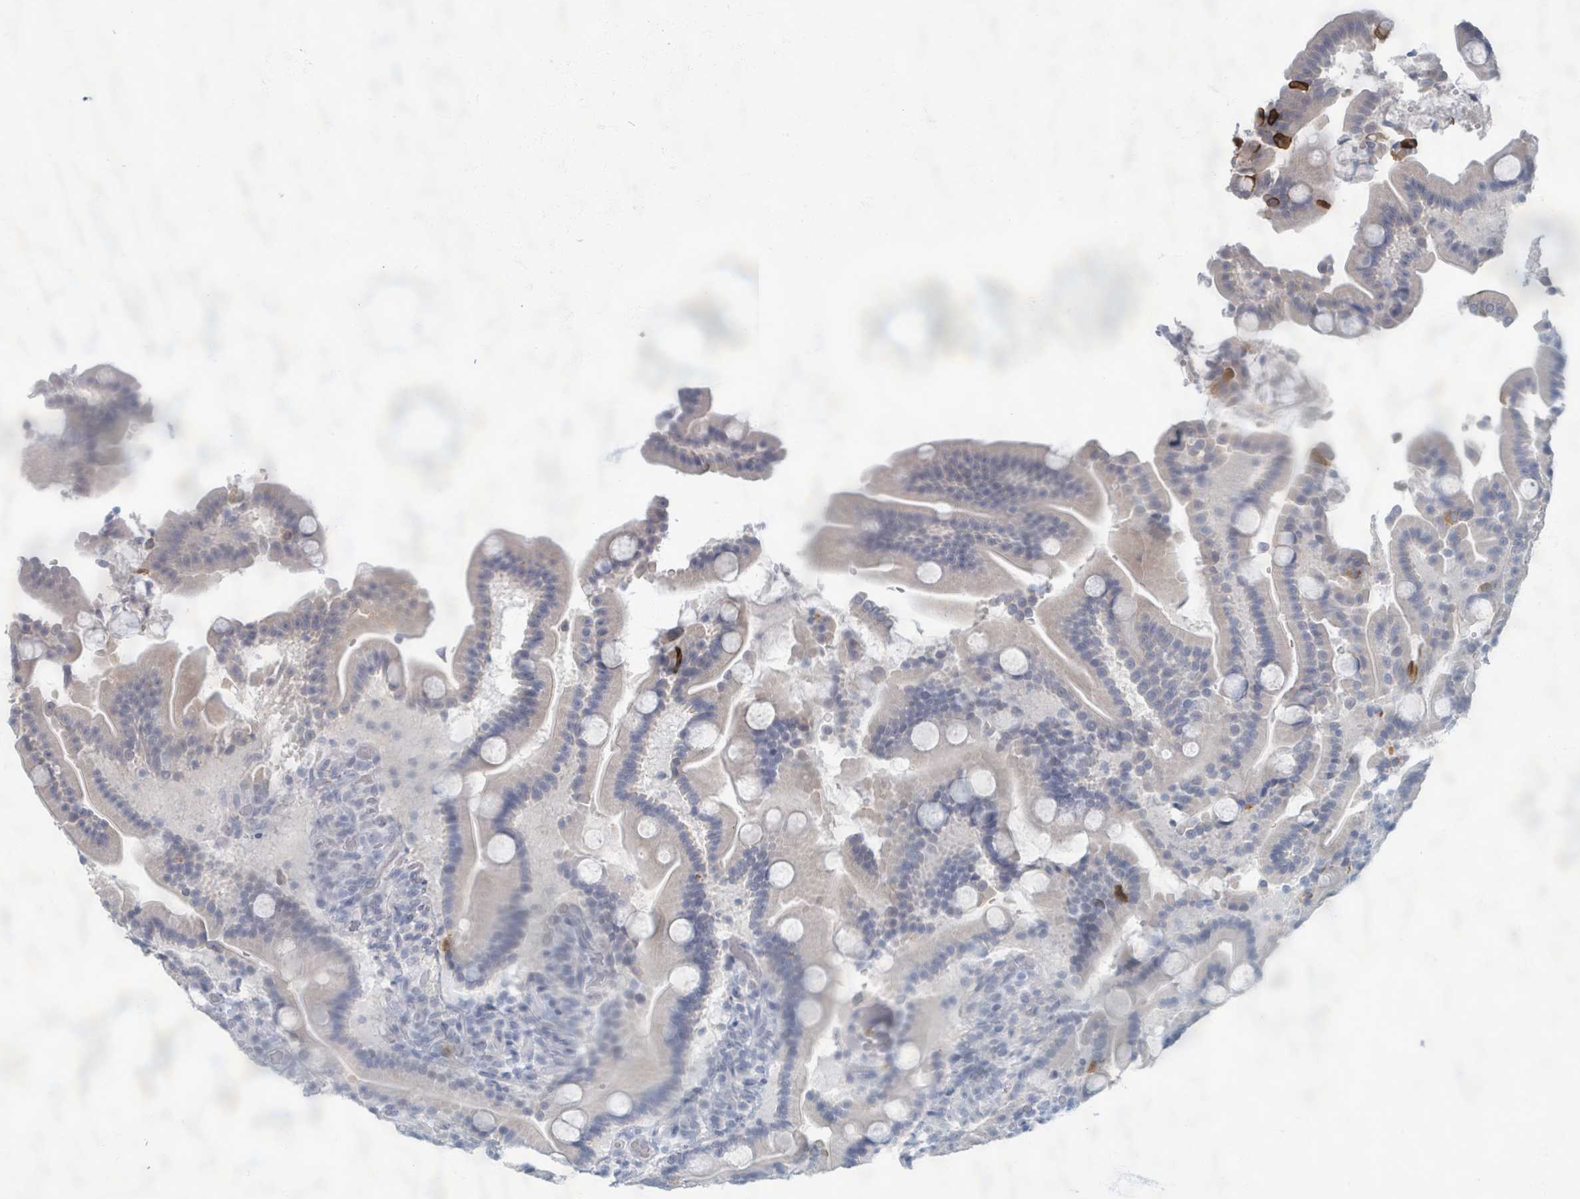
{"staining": {"intensity": "moderate", "quantity": "<25%", "location": "cytoplasmic/membranous"}, "tissue": "duodenum", "cell_type": "Glandular cells", "image_type": "normal", "snomed": [{"axis": "morphology", "description": "Normal tissue, NOS"}, {"axis": "topography", "description": "Duodenum"}], "caption": "This image shows normal duodenum stained with IHC to label a protein in brown. The cytoplasmic/membranous of glandular cells show moderate positivity for the protein. Nuclei are counter-stained blue.", "gene": "WNT11", "patient": {"sex": "male", "age": 55}}